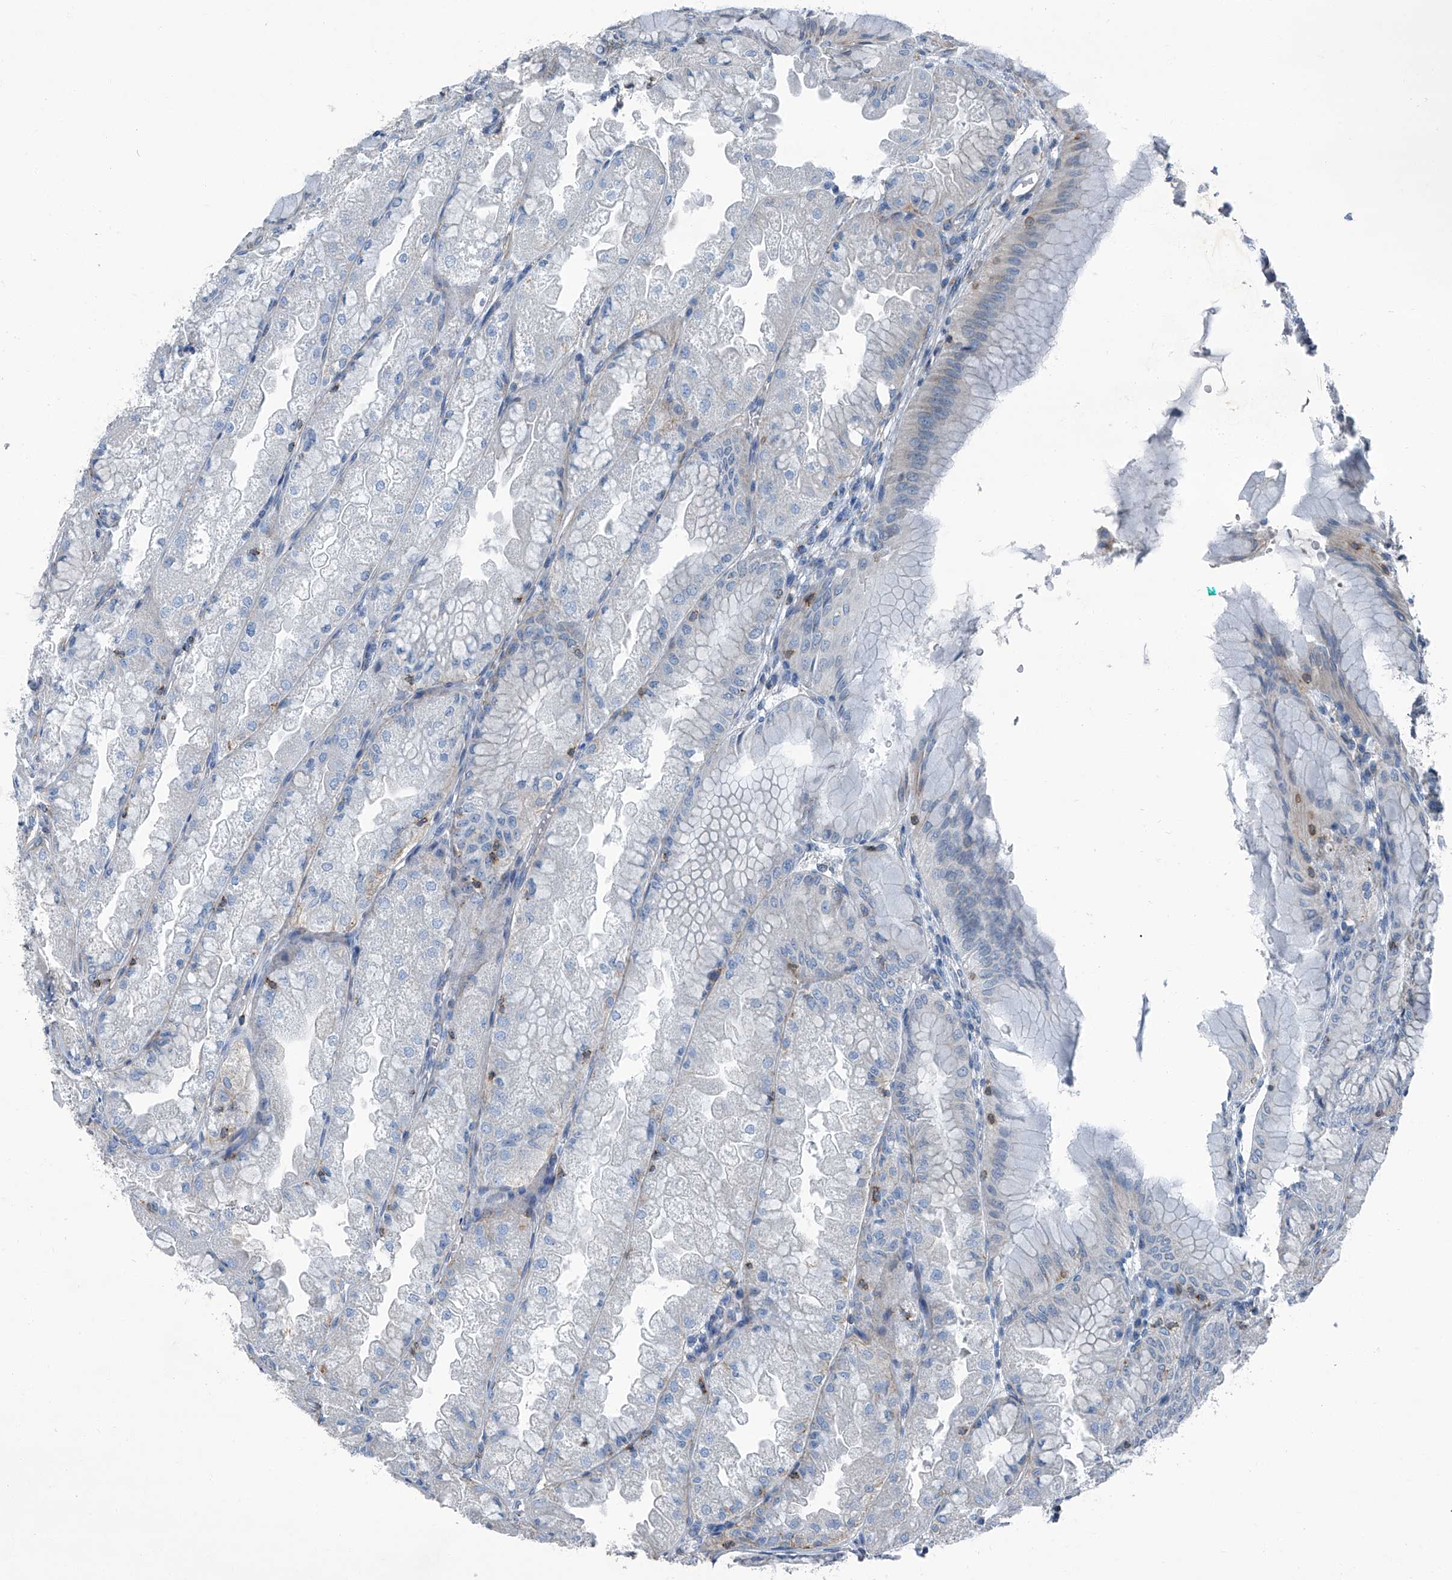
{"staining": {"intensity": "weak", "quantity": "<25%", "location": "cytoplasmic/membranous"}, "tissue": "stomach", "cell_type": "Glandular cells", "image_type": "normal", "snomed": [{"axis": "morphology", "description": "Normal tissue, NOS"}, {"axis": "topography", "description": "Stomach, upper"}], "caption": "High magnification brightfield microscopy of normal stomach stained with DAB (brown) and counterstained with hematoxylin (blue): glandular cells show no significant expression.", "gene": "SEPTIN7", "patient": {"sex": "male", "age": 47}}